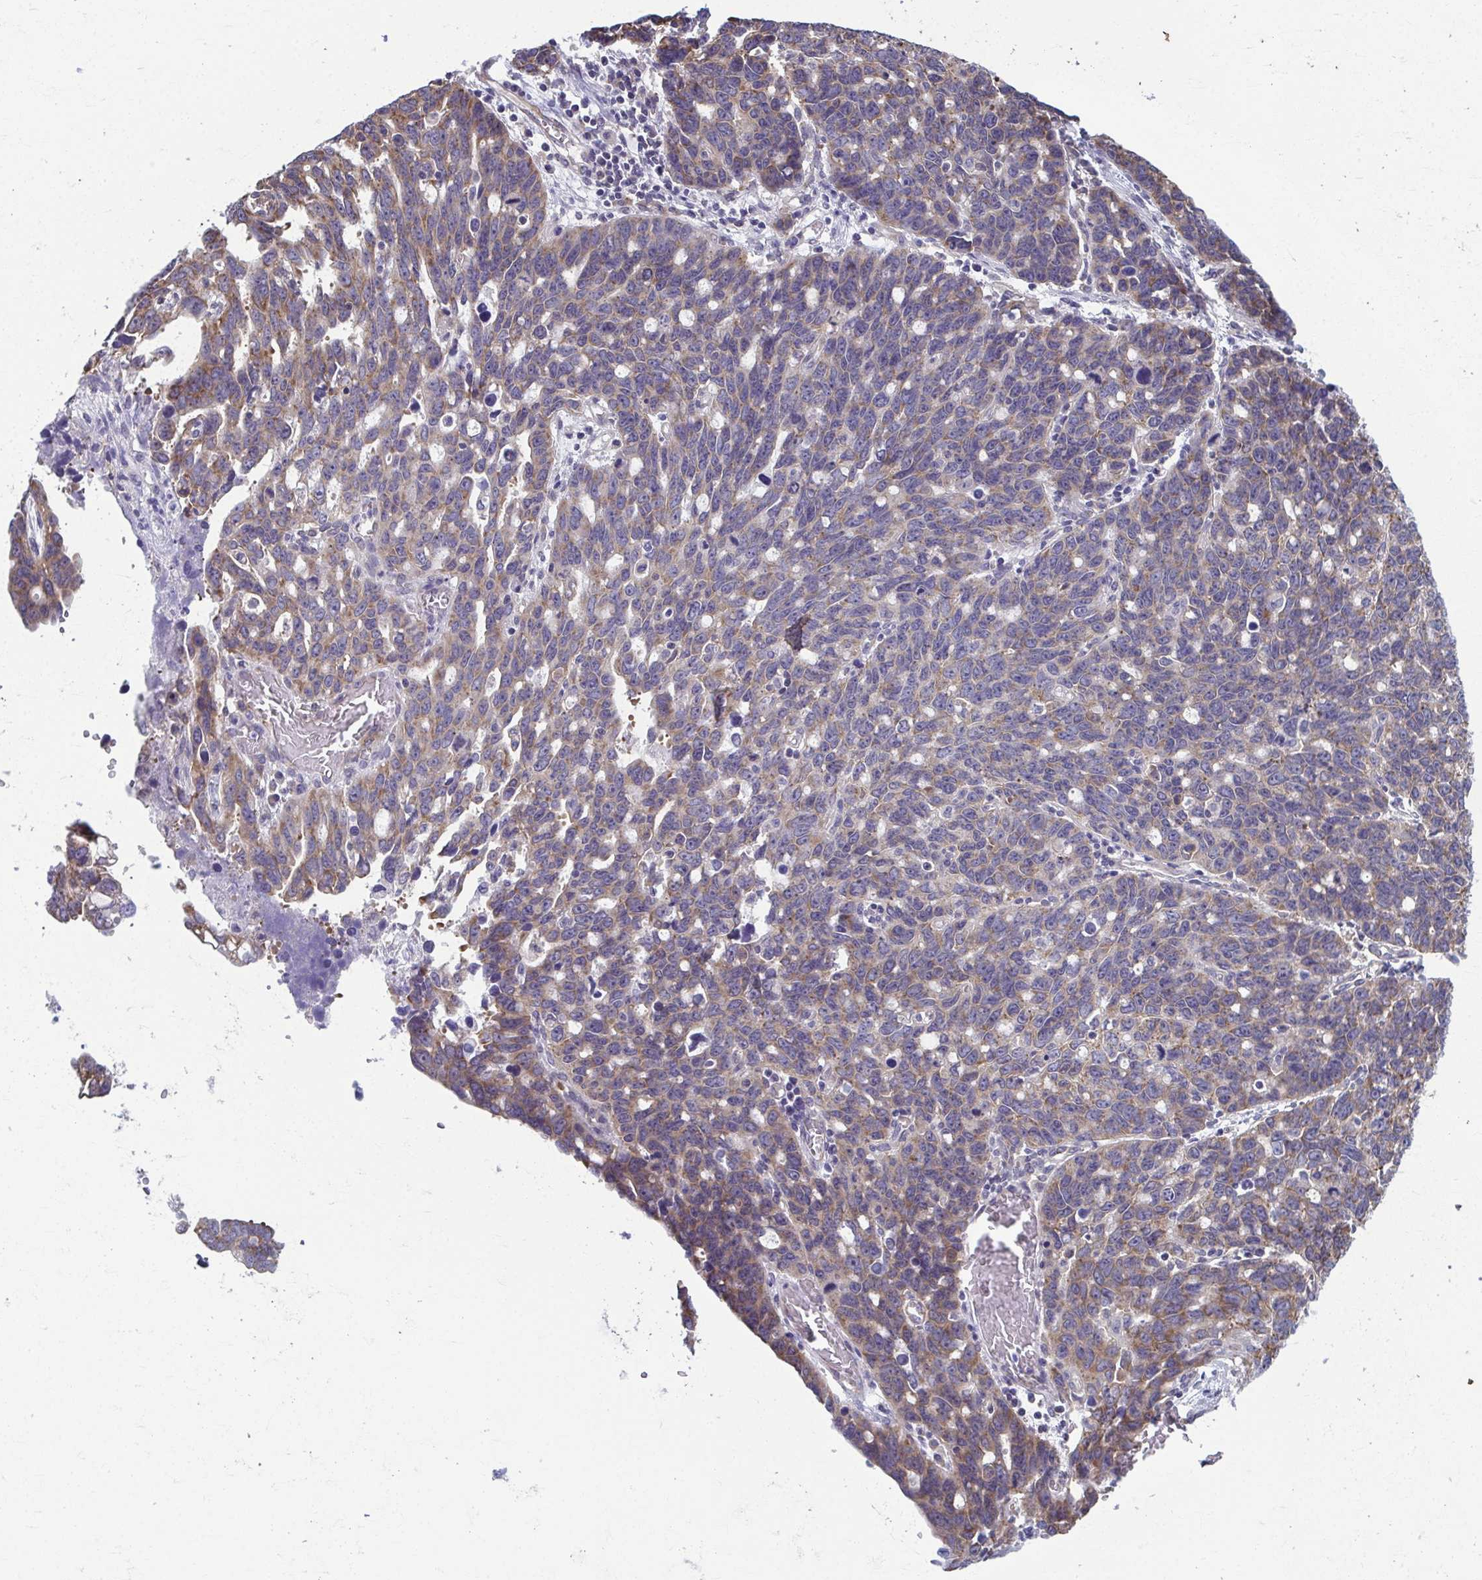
{"staining": {"intensity": "weak", "quantity": "25%-75%", "location": "cytoplasmic/membranous"}, "tissue": "ovarian cancer", "cell_type": "Tumor cells", "image_type": "cancer", "snomed": [{"axis": "morphology", "description": "Cystadenocarcinoma, serous, NOS"}, {"axis": "topography", "description": "Ovary"}], "caption": "The histopathology image displays immunohistochemical staining of ovarian cancer. There is weak cytoplasmic/membranous positivity is present in about 25%-75% of tumor cells.", "gene": "TMEM108", "patient": {"sex": "female", "age": 69}}